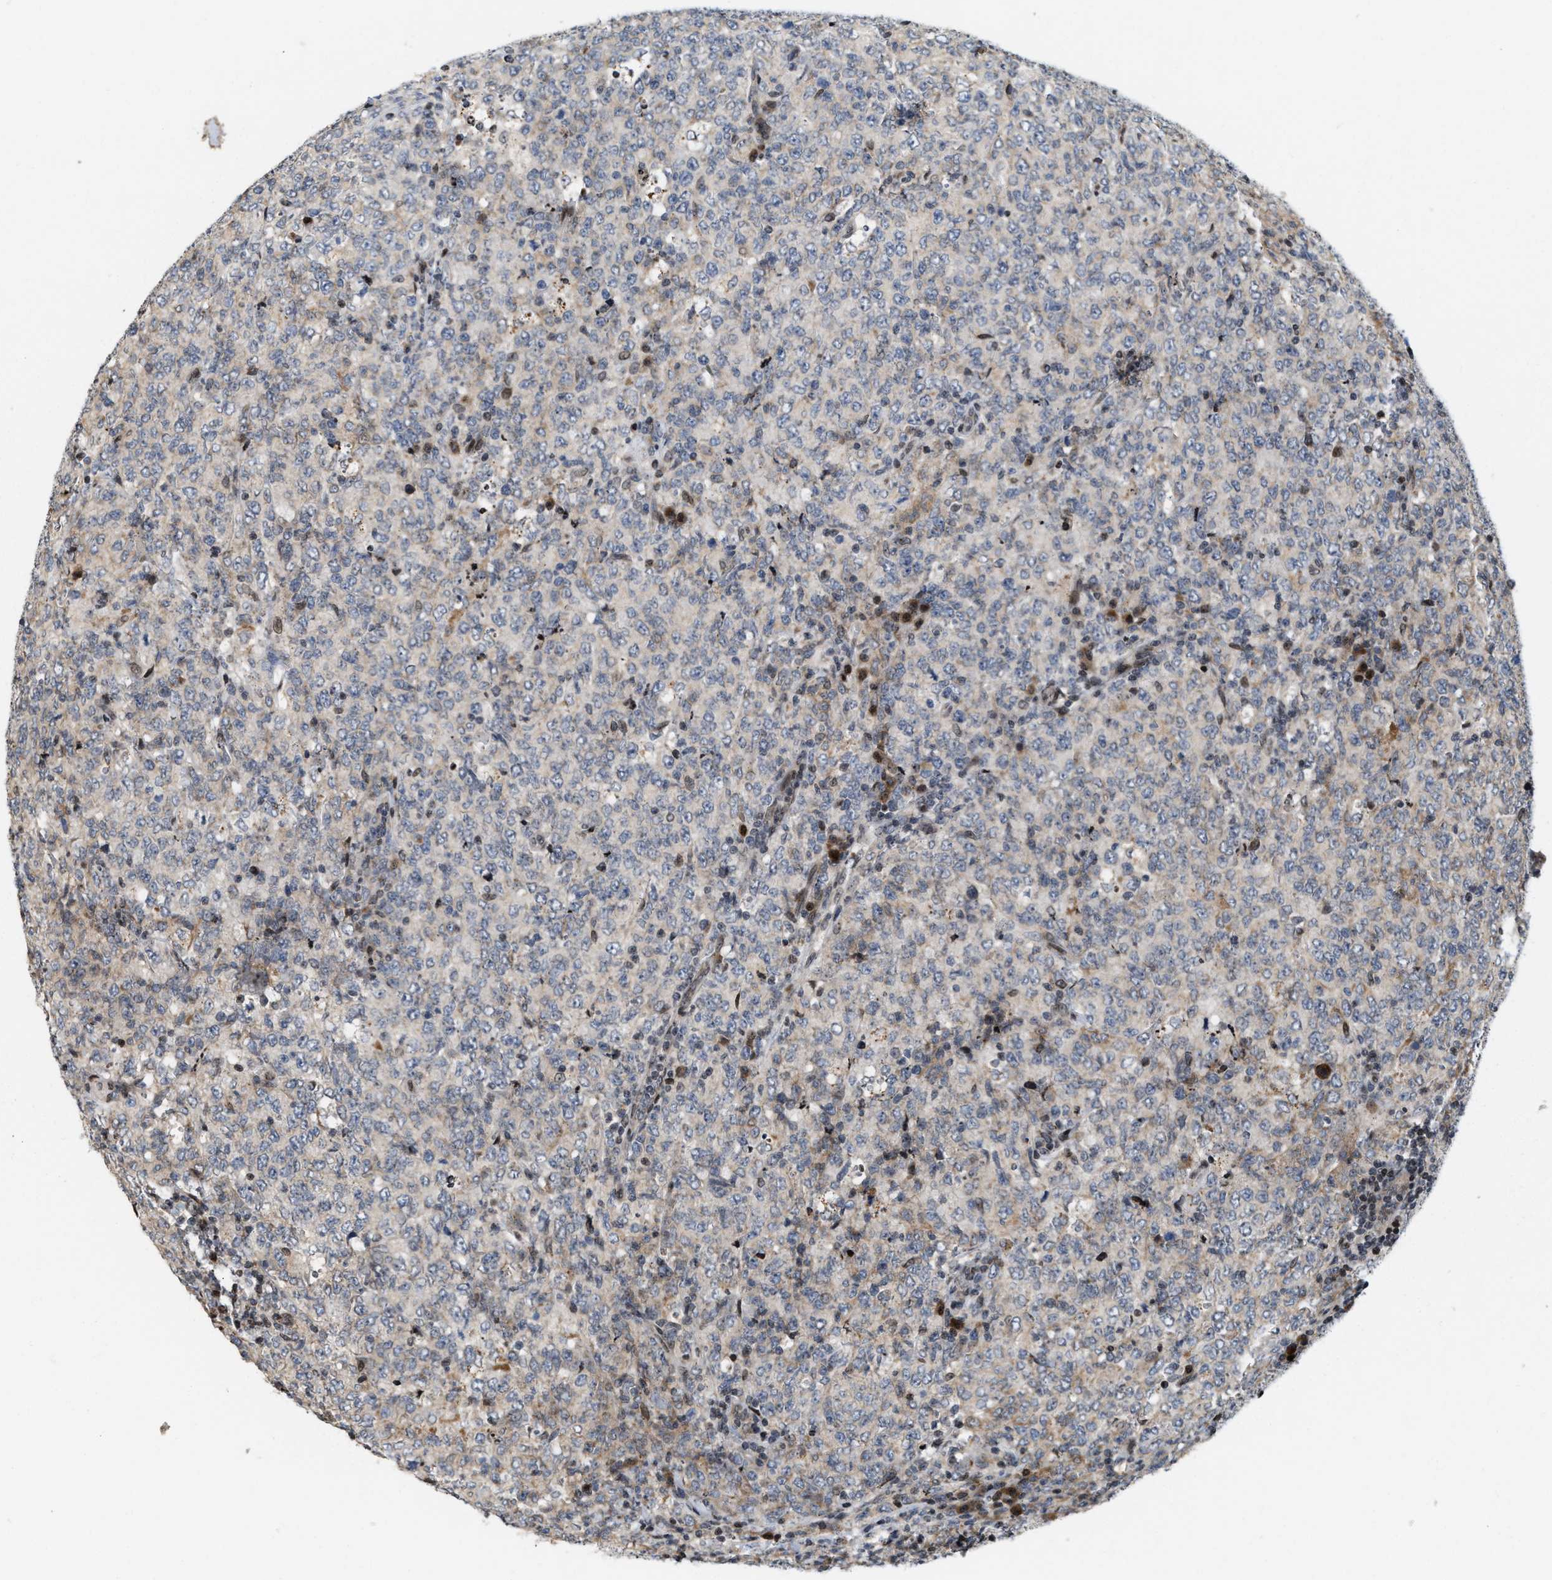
{"staining": {"intensity": "weak", "quantity": "<25%", "location": "cytoplasmic/membranous"}, "tissue": "lymphoma", "cell_type": "Tumor cells", "image_type": "cancer", "snomed": [{"axis": "morphology", "description": "Malignant lymphoma, non-Hodgkin's type, High grade"}, {"axis": "topography", "description": "Tonsil"}], "caption": "Tumor cells show no significant expression in lymphoma.", "gene": "PDZD2", "patient": {"sex": "female", "age": 36}}